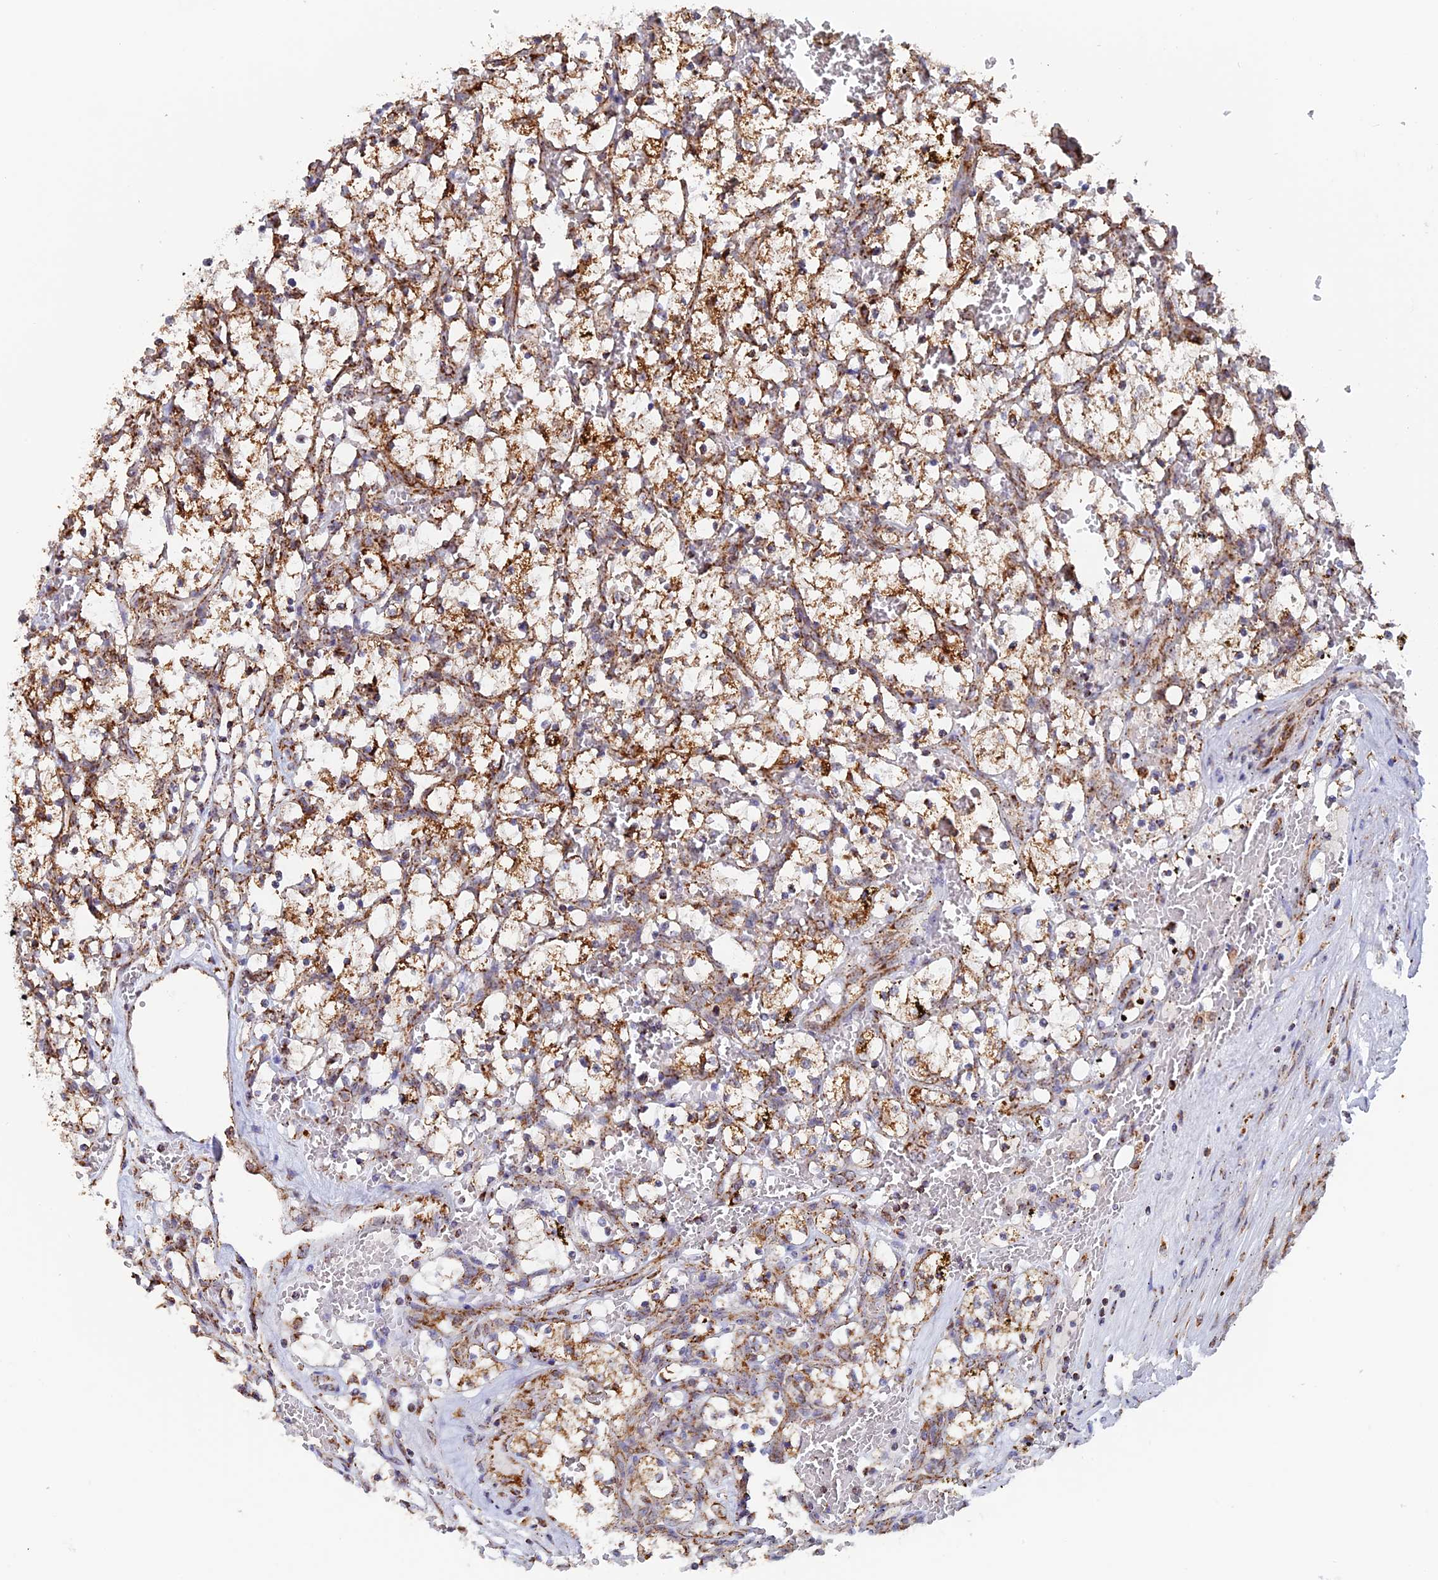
{"staining": {"intensity": "moderate", "quantity": "25%-75%", "location": "cytoplasmic/membranous"}, "tissue": "renal cancer", "cell_type": "Tumor cells", "image_type": "cancer", "snomed": [{"axis": "morphology", "description": "Adenocarcinoma, NOS"}, {"axis": "topography", "description": "Kidney"}], "caption": "IHC of human renal cancer demonstrates medium levels of moderate cytoplasmic/membranous expression in about 25%-75% of tumor cells.", "gene": "DTYMK", "patient": {"sex": "female", "age": 69}}